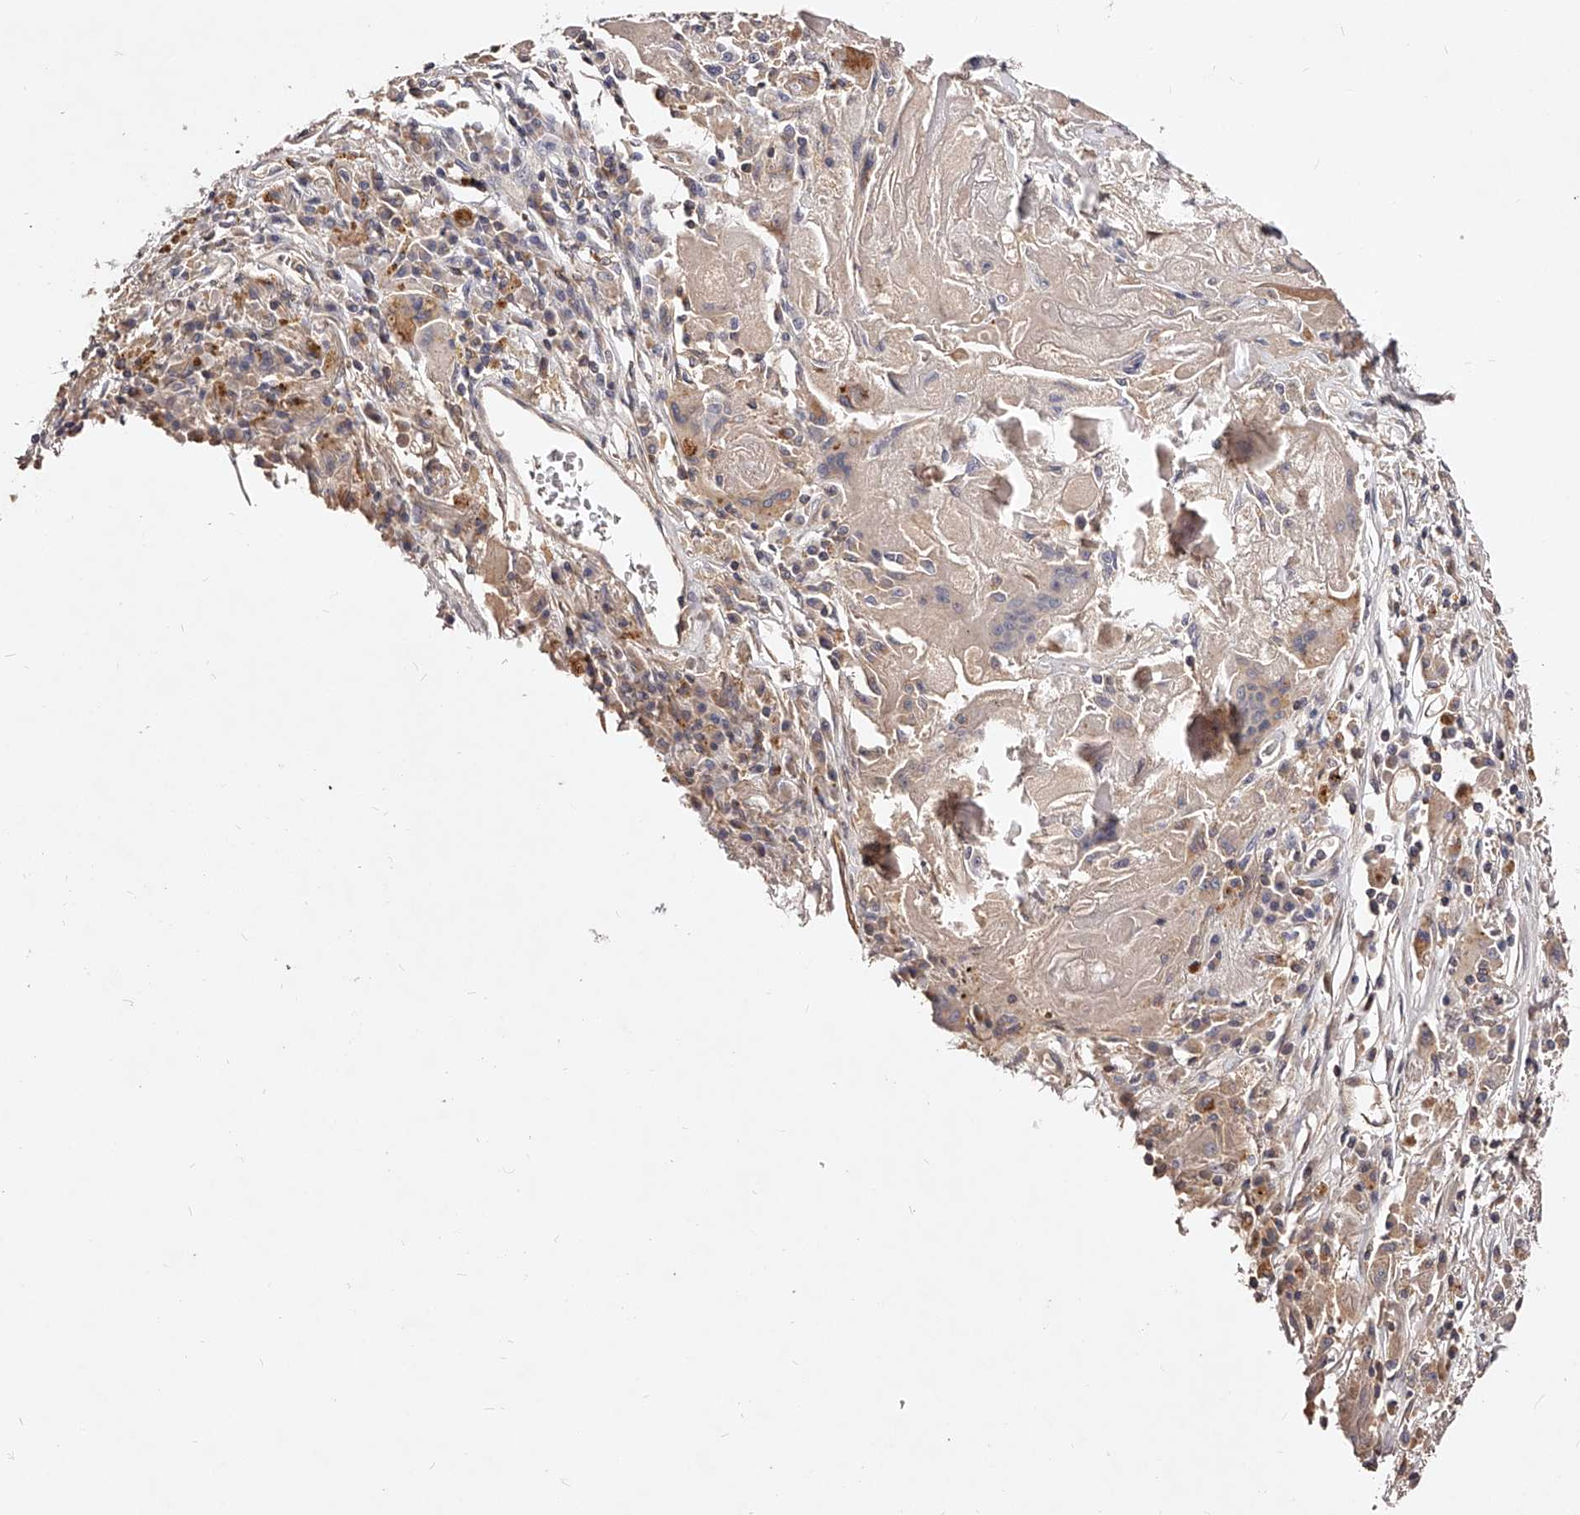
{"staining": {"intensity": "weak", "quantity": "<25%", "location": "cytoplasmic/membranous"}, "tissue": "lung cancer", "cell_type": "Tumor cells", "image_type": "cancer", "snomed": [{"axis": "morphology", "description": "Squamous cell carcinoma, NOS"}, {"axis": "topography", "description": "Lung"}], "caption": "Histopathology image shows no significant protein positivity in tumor cells of lung cancer.", "gene": "PHACTR1", "patient": {"sex": "male", "age": 61}}